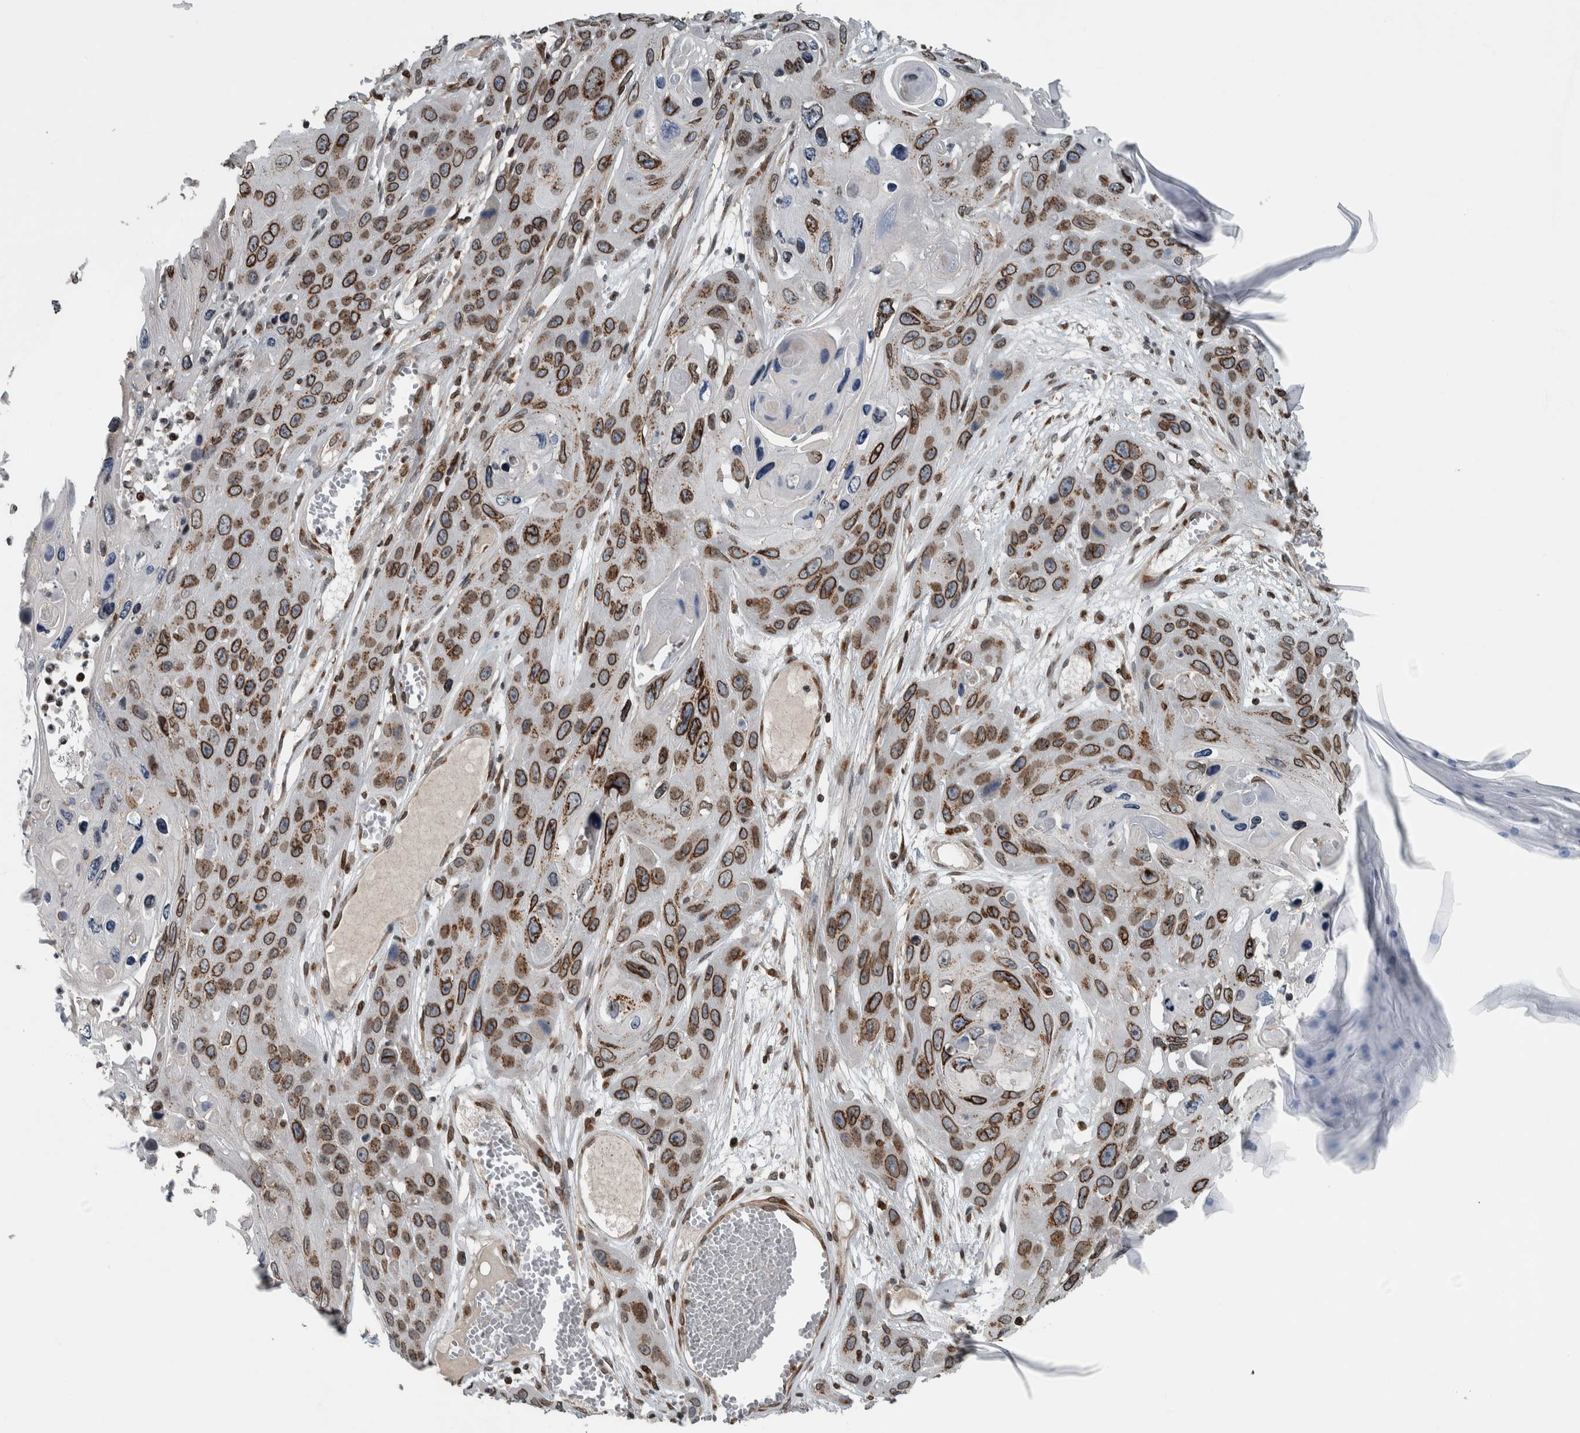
{"staining": {"intensity": "moderate", "quantity": ">75%", "location": "cytoplasmic/membranous,nuclear"}, "tissue": "skin cancer", "cell_type": "Tumor cells", "image_type": "cancer", "snomed": [{"axis": "morphology", "description": "Squamous cell carcinoma, NOS"}, {"axis": "topography", "description": "Skin"}], "caption": "This is a histology image of immunohistochemistry staining of skin cancer (squamous cell carcinoma), which shows moderate positivity in the cytoplasmic/membranous and nuclear of tumor cells.", "gene": "FAM135B", "patient": {"sex": "male", "age": 55}}